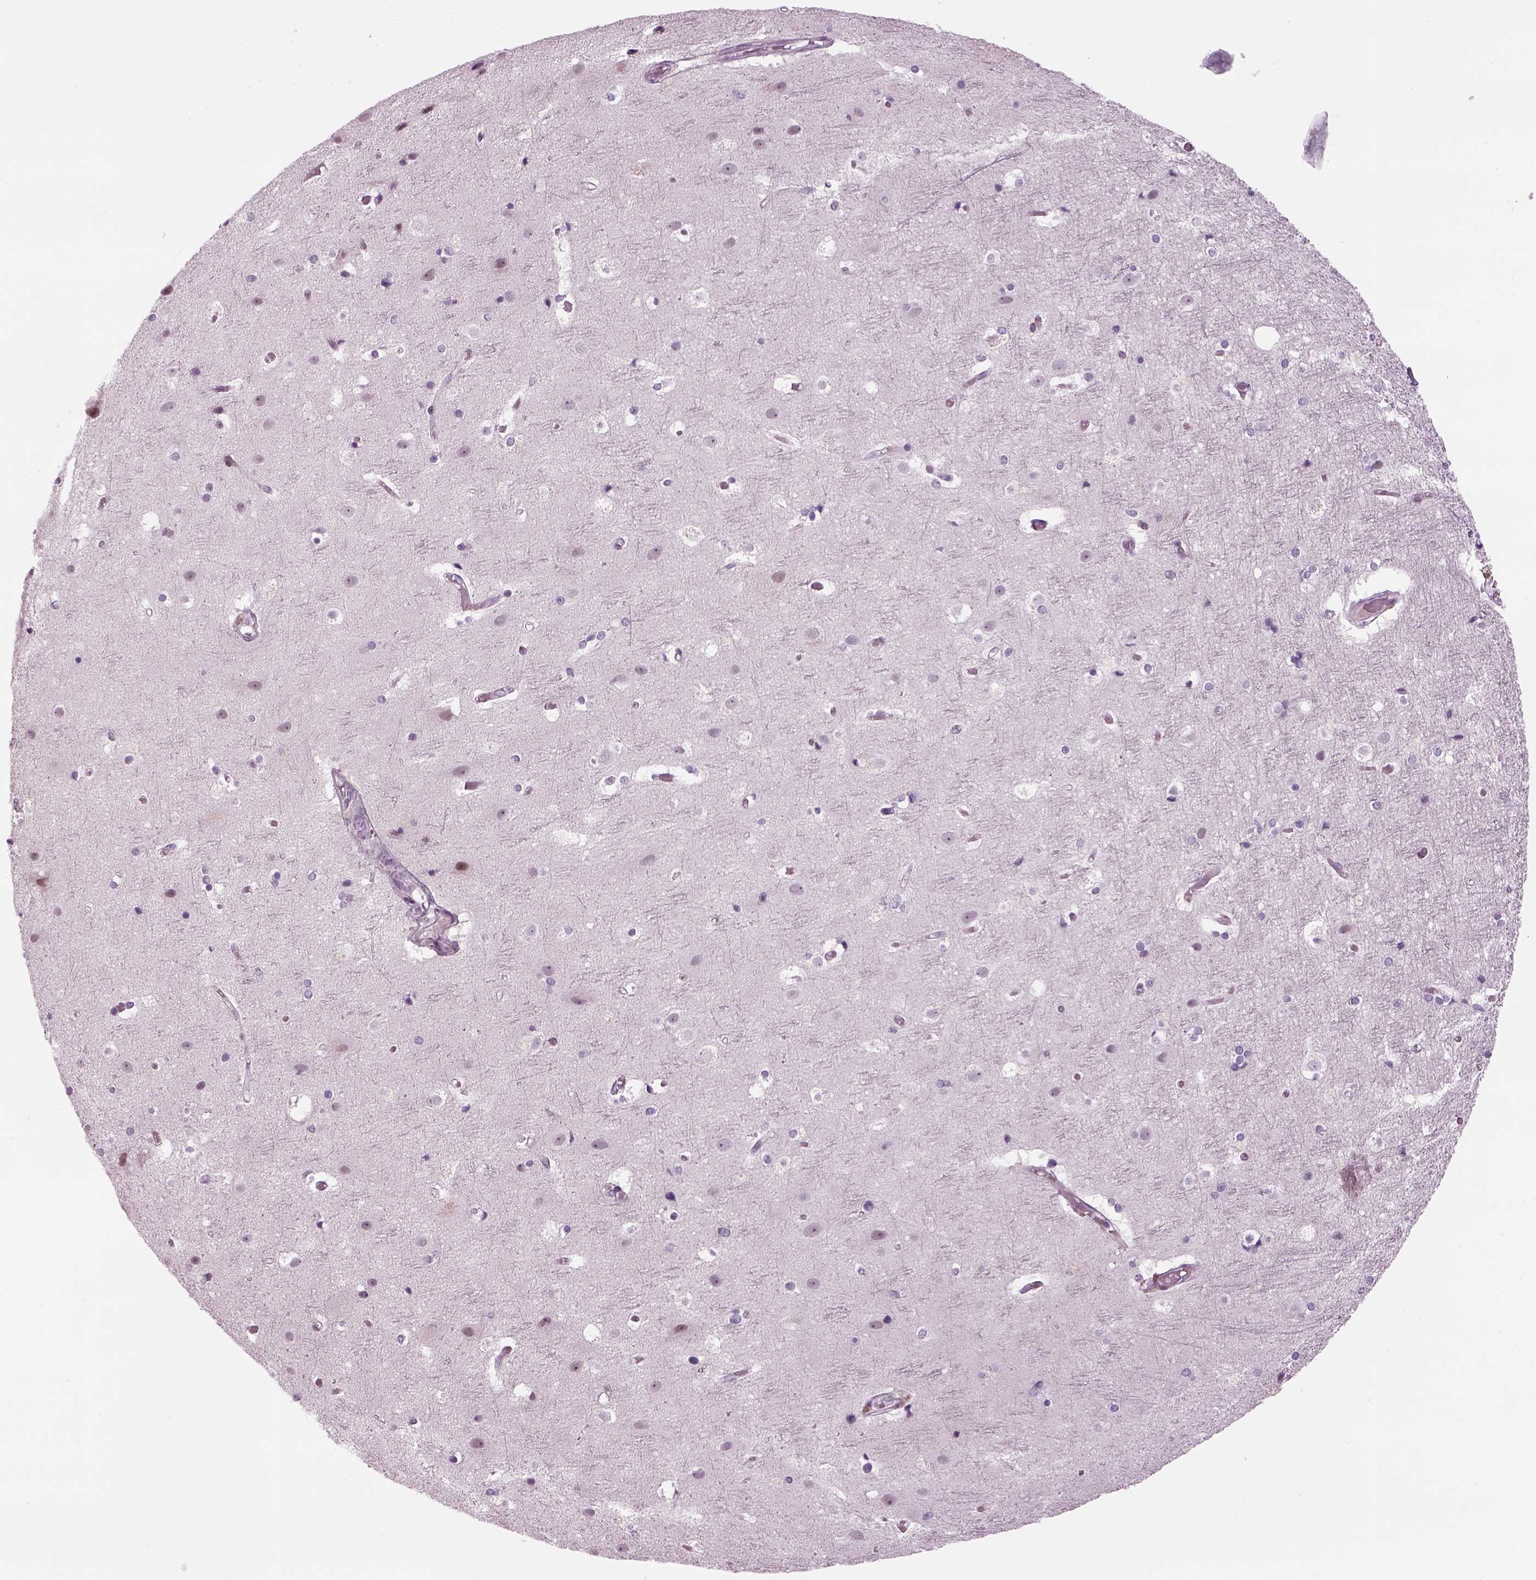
{"staining": {"intensity": "negative", "quantity": "none", "location": "none"}, "tissue": "cerebral cortex", "cell_type": "Endothelial cells", "image_type": "normal", "snomed": [{"axis": "morphology", "description": "Normal tissue, NOS"}, {"axis": "topography", "description": "Cerebral cortex"}], "caption": "This is a image of immunohistochemistry staining of unremarkable cerebral cortex, which shows no positivity in endothelial cells. (Brightfield microscopy of DAB (3,3'-diaminobenzidine) IHC at high magnification).", "gene": "LRRIQ3", "patient": {"sex": "female", "age": 52}}